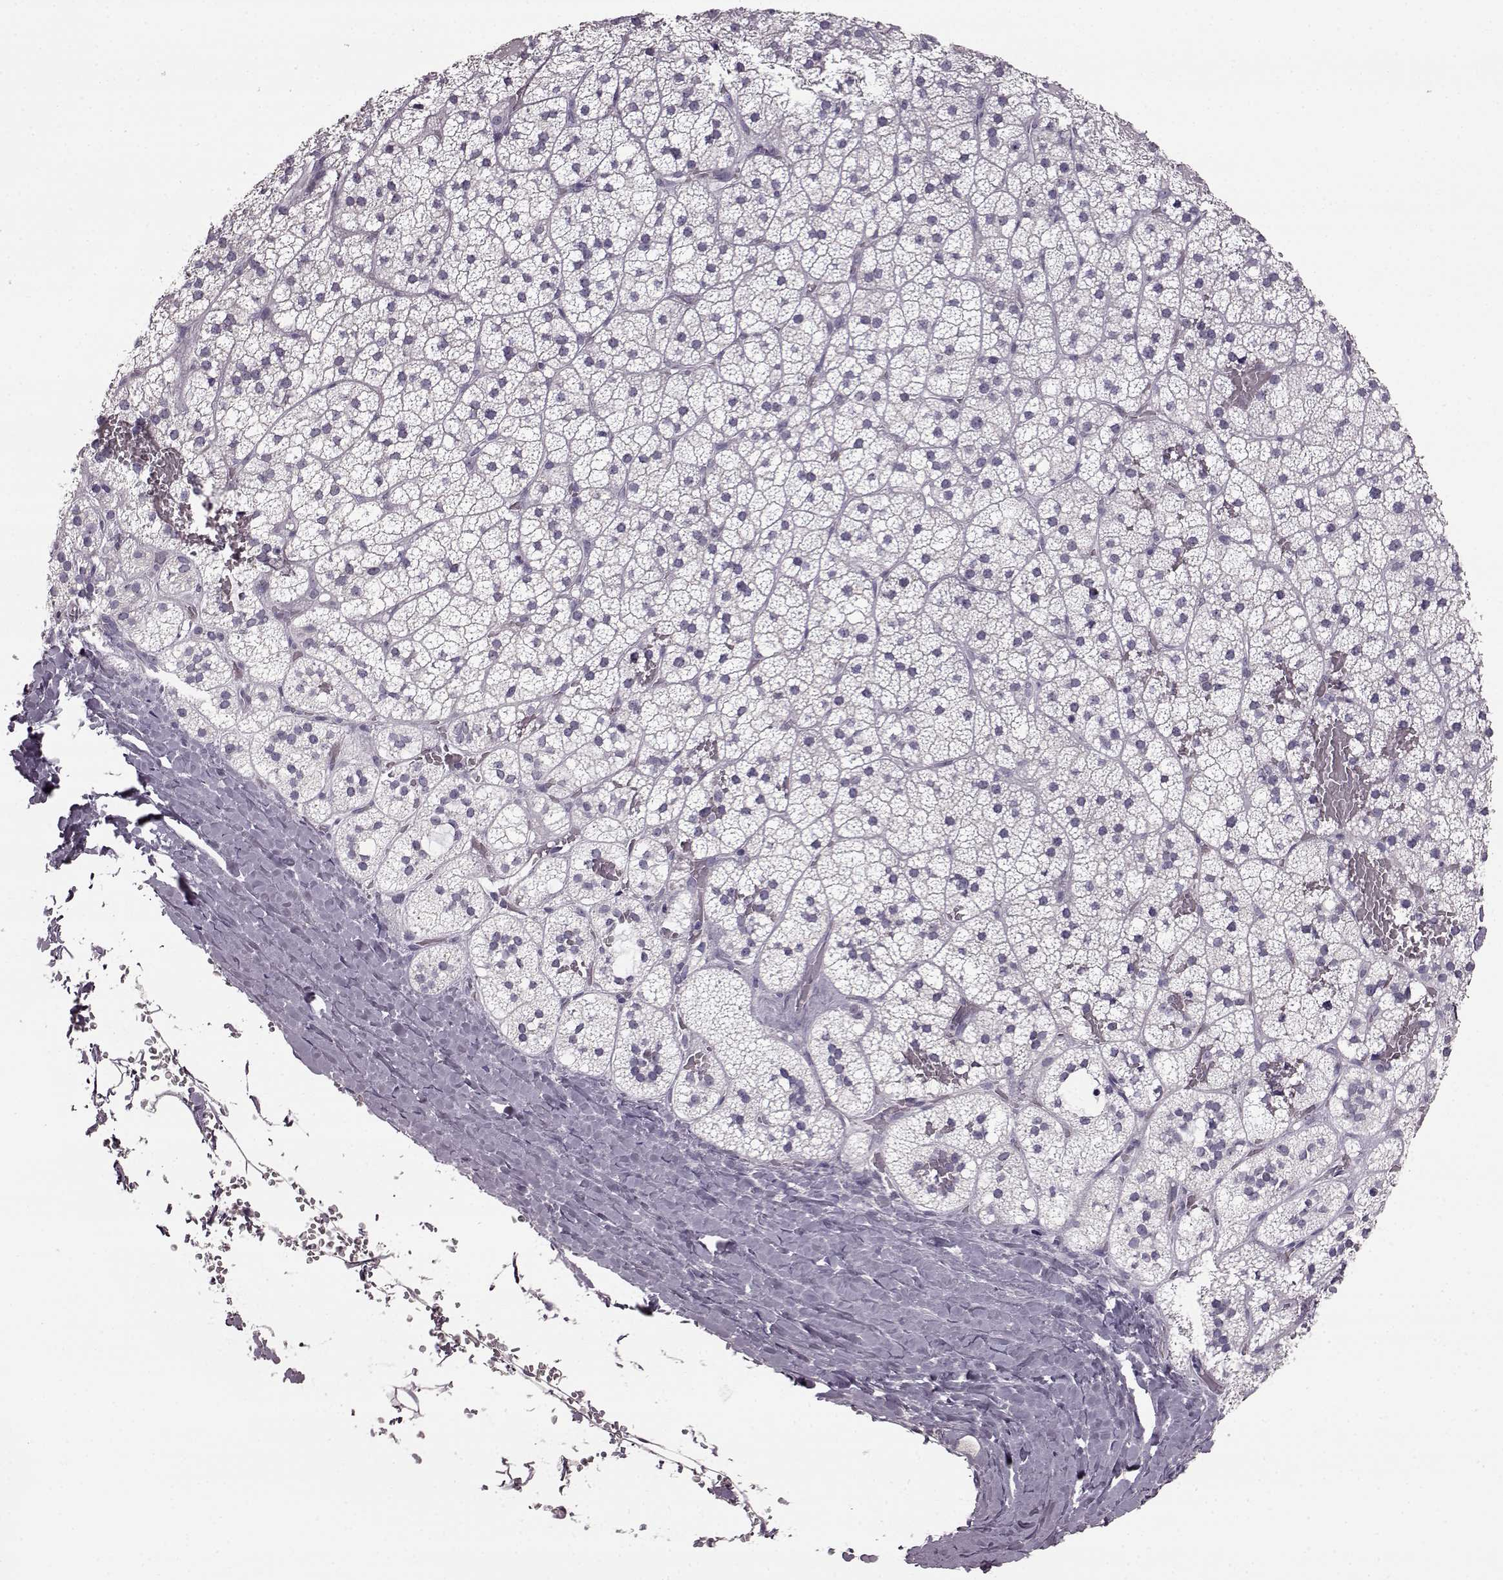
{"staining": {"intensity": "negative", "quantity": "none", "location": "none"}, "tissue": "adrenal gland", "cell_type": "Glandular cells", "image_type": "normal", "snomed": [{"axis": "morphology", "description": "Normal tissue, NOS"}, {"axis": "topography", "description": "Adrenal gland"}], "caption": "Unremarkable adrenal gland was stained to show a protein in brown. There is no significant expression in glandular cells. (IHC, brightfield microscopy, high magnification).", "gene": "PRPH2", "patient": {"sex": "male", "age": 53}}